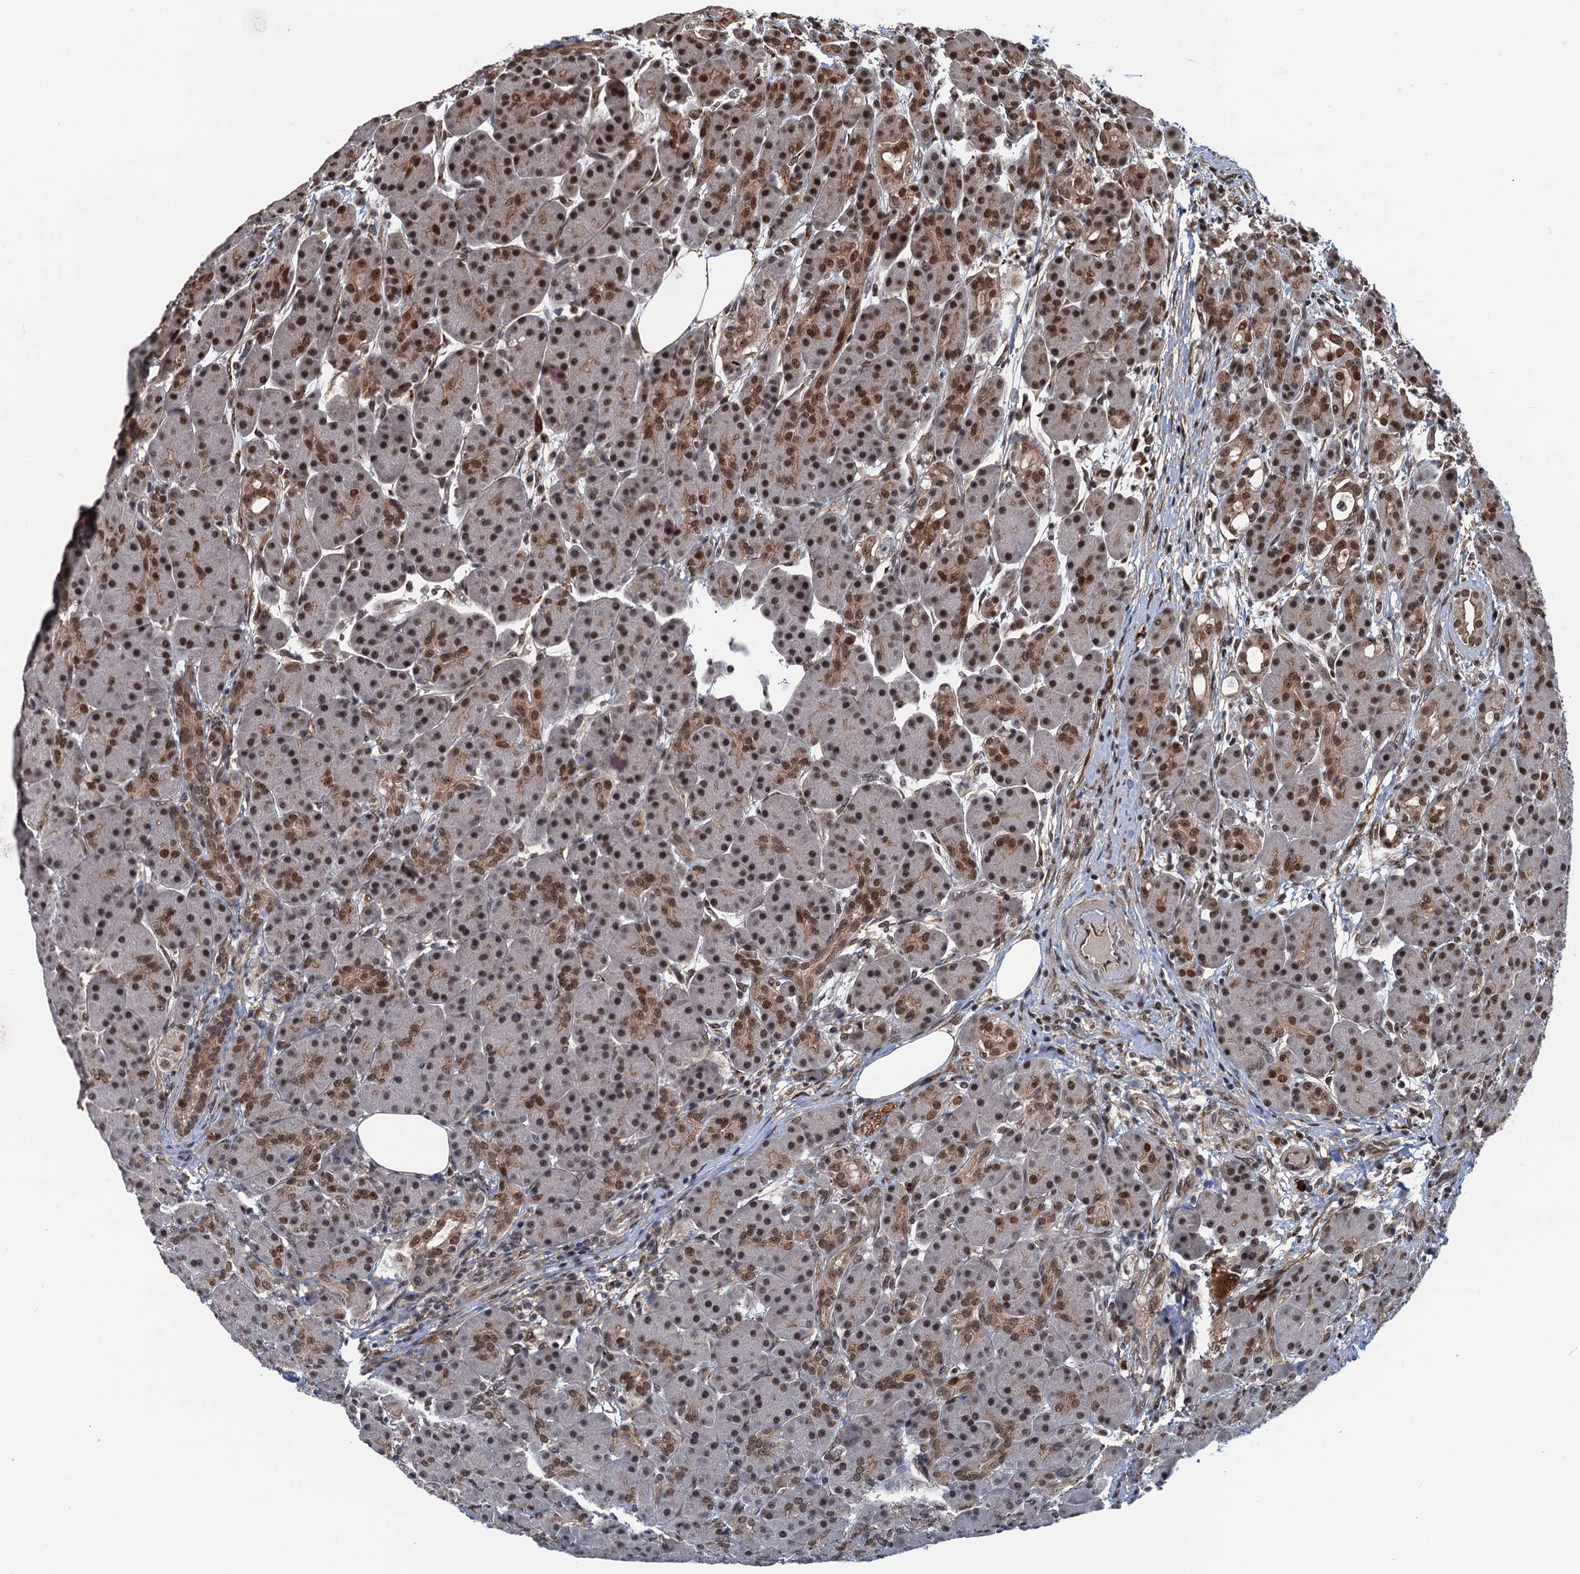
{"staining": {"intensity": "moderate", "quantity": "25%-75%", "location": "nuclear"}, "tissue": "pancreas", "cell_type": "Exocrine glandular cells", "image_type": "normal", "snomed": [{"axis": "morphology", "description": "Normal tissue, NOS"}, {"axis": "topography", "description": "Pancreas"}], "caption": "Pancreas stained for a protein (brown) exhibits moderate nuclear positive staining in approximately 25%-75% of exocrine glandular cells.", "gene": "RASSF4", "patient": {"sex": "male", "age": 63}}